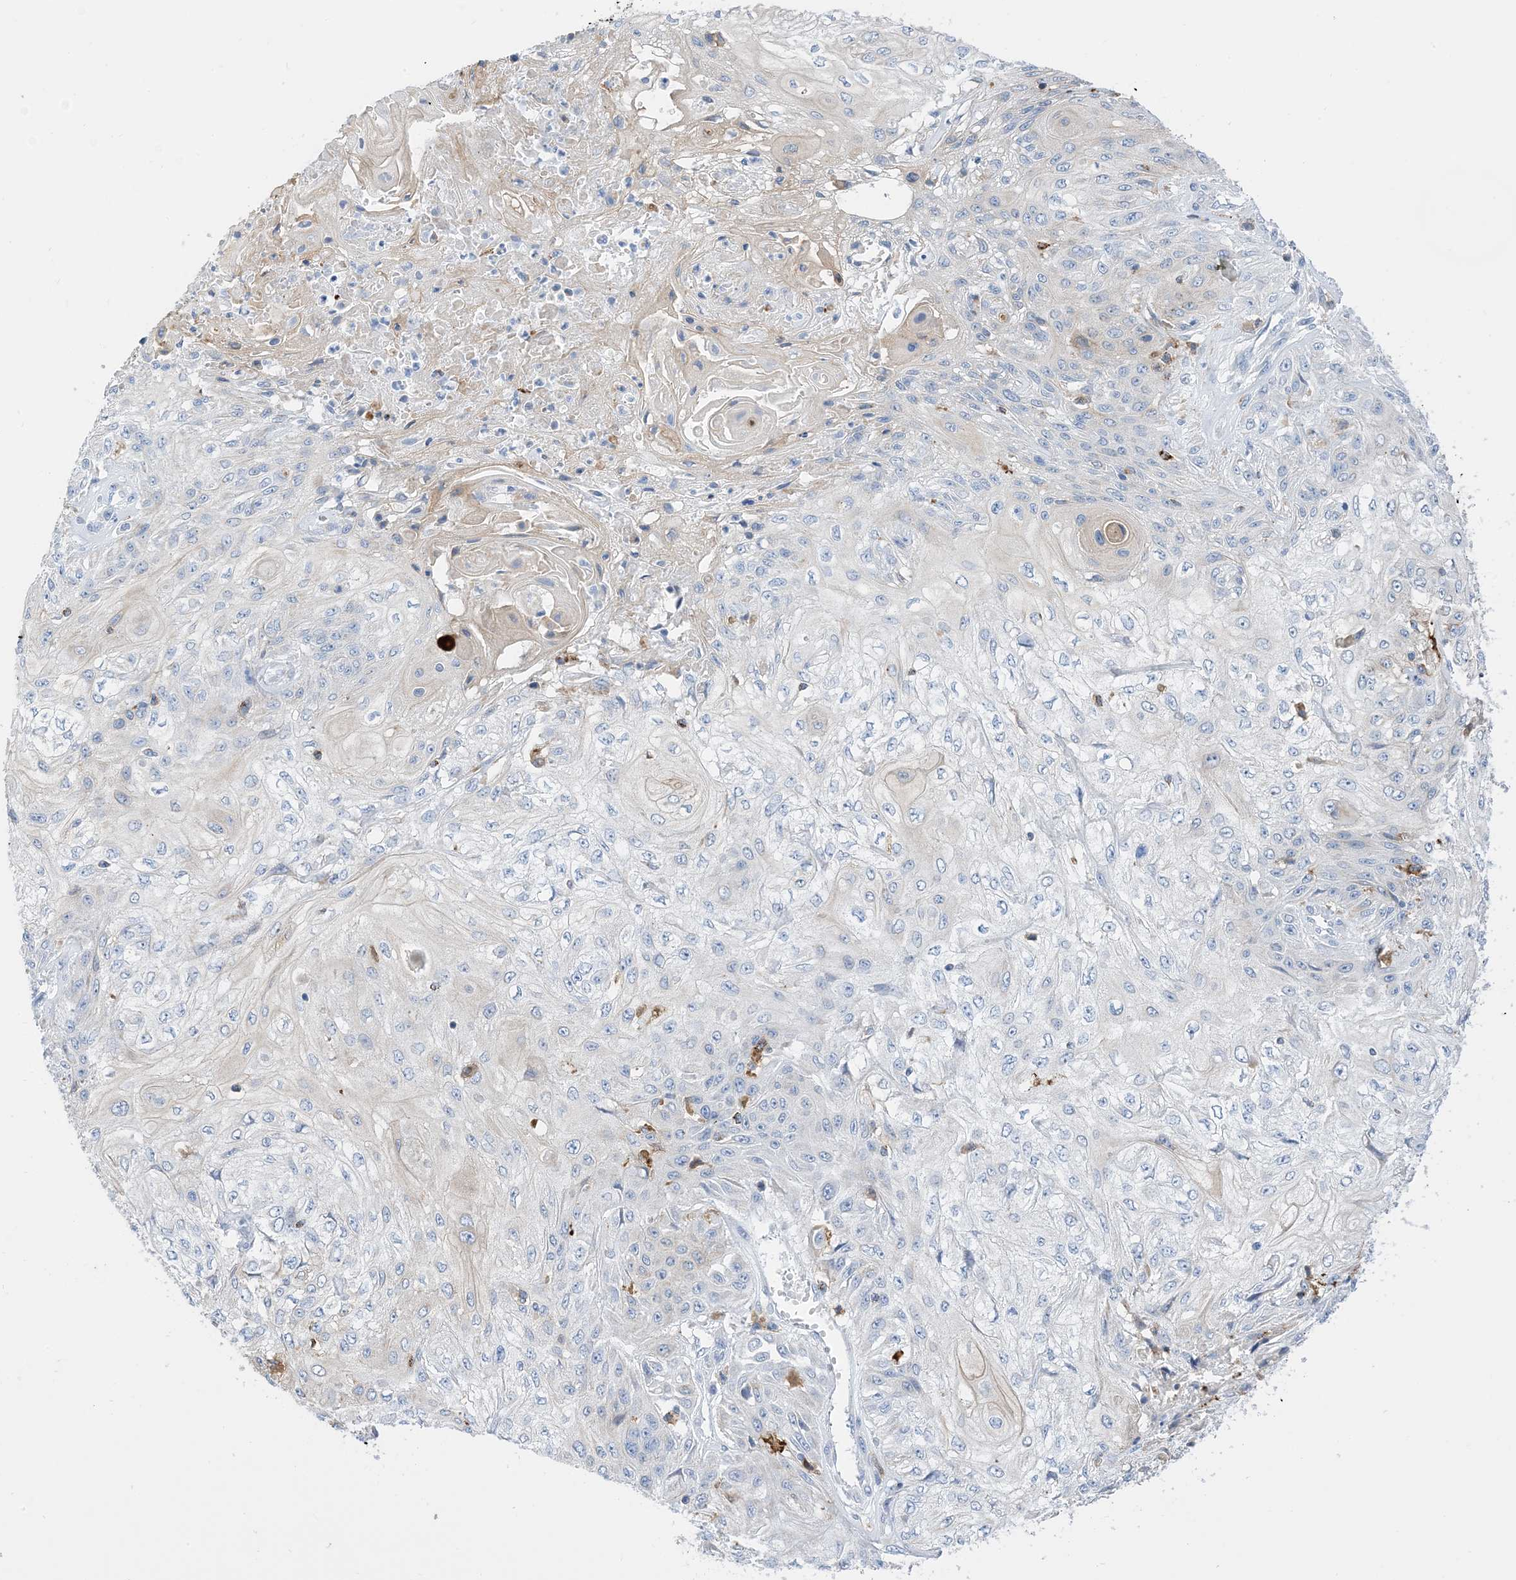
{"staining": {"intensity": "negative", "quantity": "none", "location": "none"}, "tissue": "skin cancer", "cell_type": "Tumor cells", "image_type": "cancer", "snomed": [{"axis": "morphology", "description": "Squamous cell carcinoma, NOS"}, {"axis": "morphology", "description": "Squamous cell carcinoma, metastatic, NOS"}, {"axis": "topography", "description": "Skin"}, {"axis": "topography", "description": "Lymph node"}], "caption": "Immunohistochemistry image of skin squamous cell carcinoma stained for a protein (brown), which displays no expression in tumor cells.", "gene": "DPH3", "patient": {"sex": "male", "age": 75}}